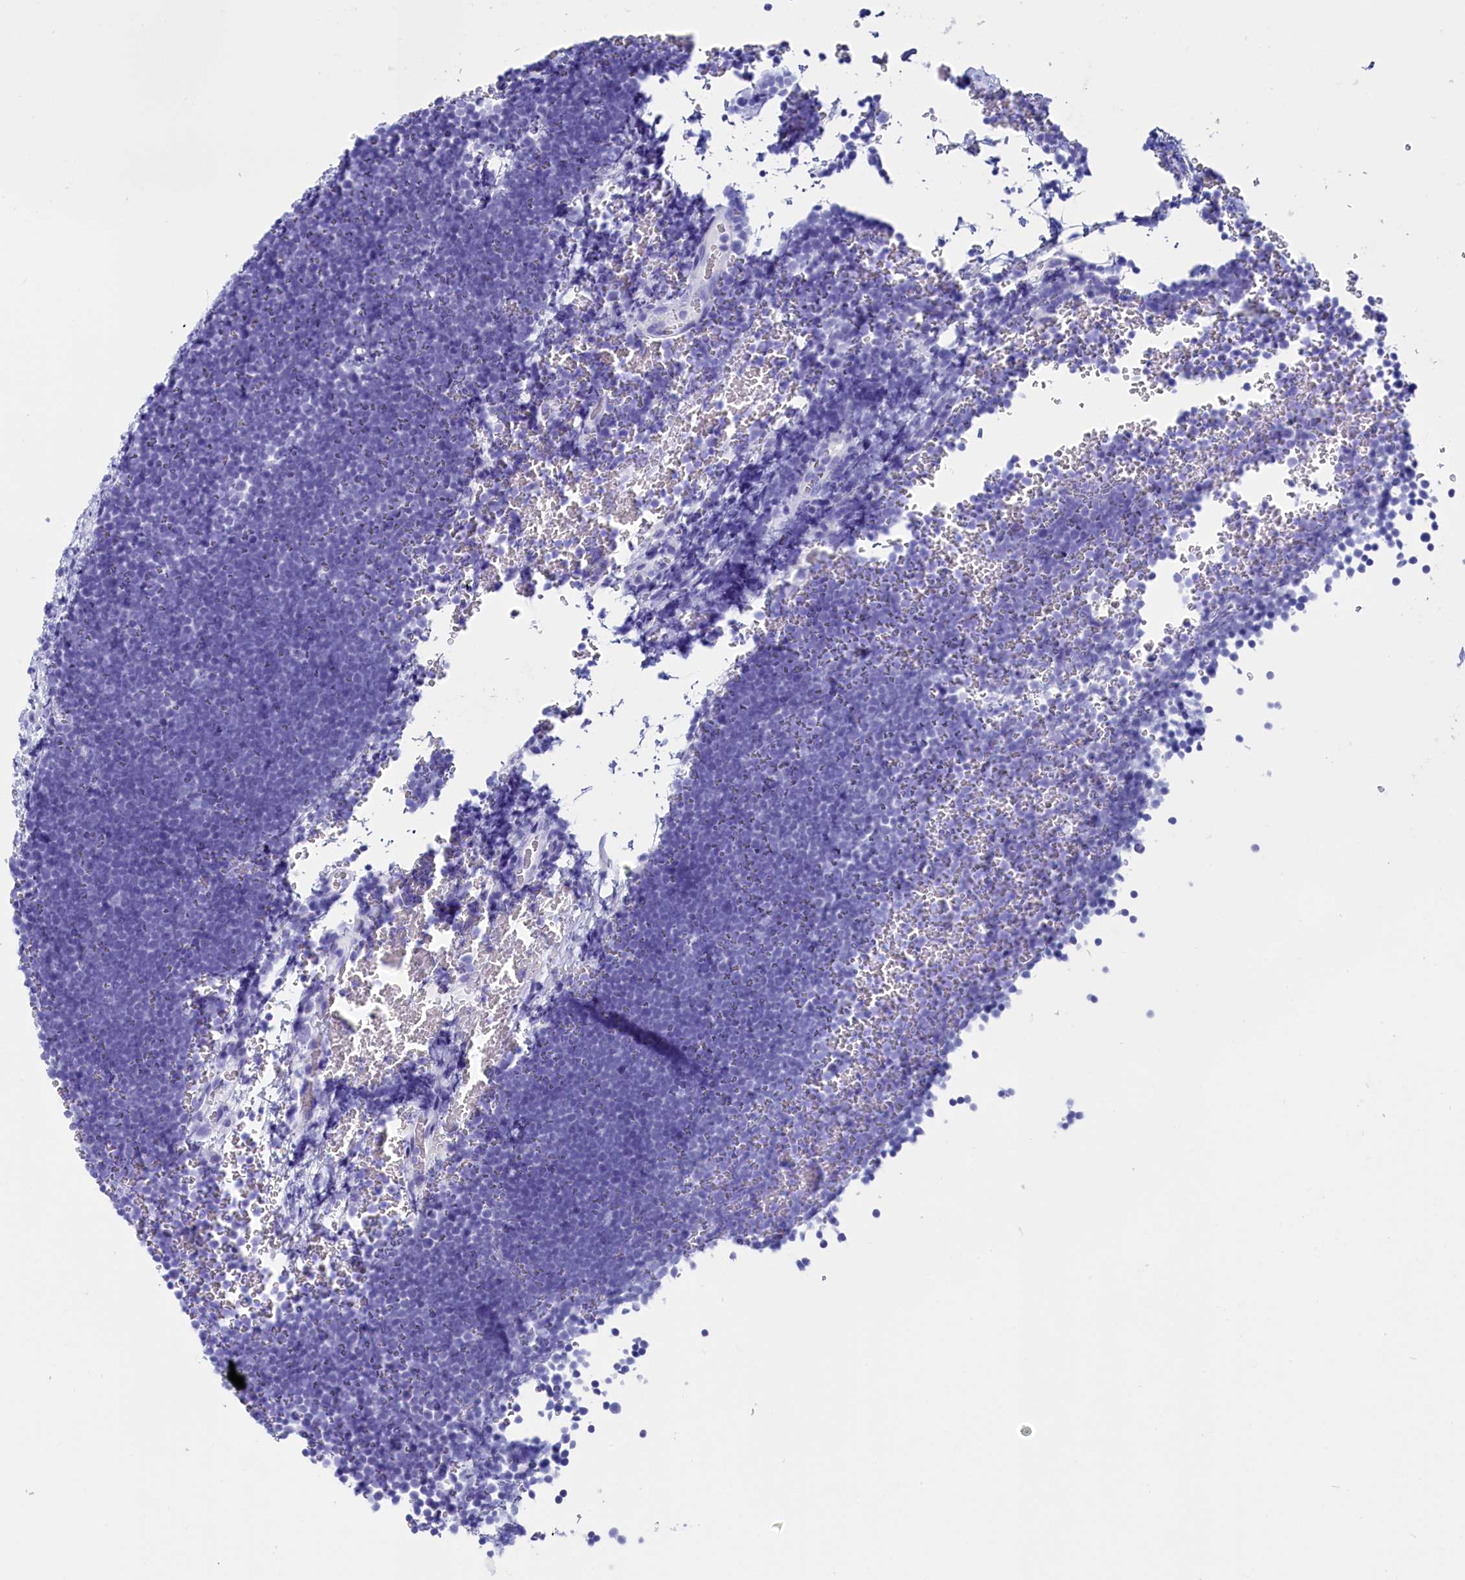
{"staining": {"intensity": "negative", "quantity": "none", "location": "none"}, "tissue": "lymphoma", "cell_type": "Tumor cells", "image_type": "cancer", "snomed": [{"axis": "morphology", "description": "Malignant lymphoma, non-Hodgkin's type, High grade"}, {"axis": "topography", "description": "Lymph node"}], "caption": "DAB immunohistochemical staining of high-grade malignant lymphoma, non-Hodgkin's type reveals no significant positivity in tumor cells.", "gene": "ANKRD29", "patient": {"sex": "male", "age": 13}}